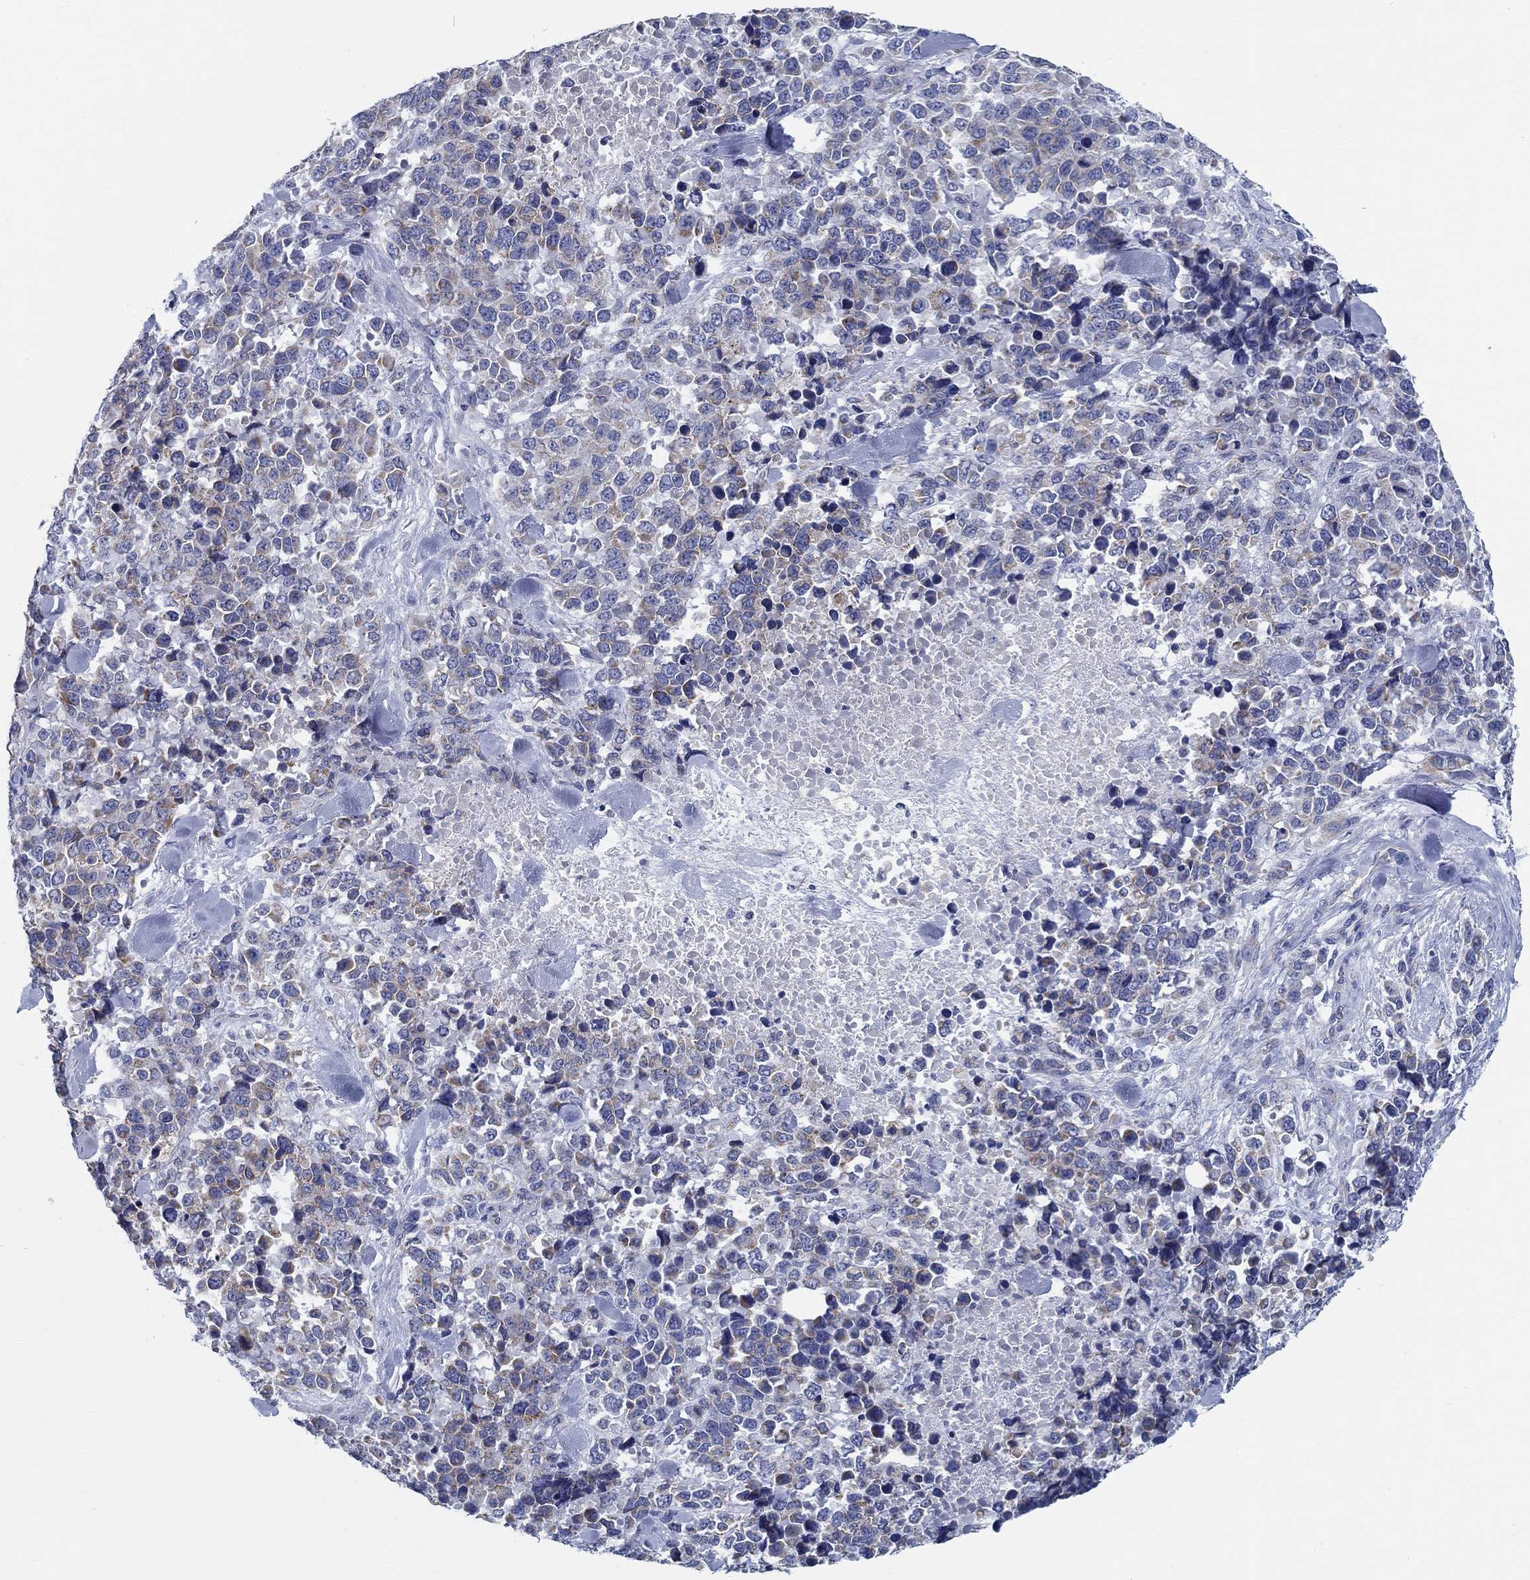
{"staining": {"intensity": "weak", "quantity": "25%-75%", "location": "cytoplasmic/membranous"}, "tissue": "melanoma", "cell_type": "Tumor cells", "image_type": "cancer", "snomed": [{"axis": "morphology", "description": "Malignant melanoma, Metastatic site"}, {"axis": "topography", "description": "Skin"}], "caption": "Immunohistochemical staining of human melanoma exhibits low levels of weak cytoplasmic/membranous protein positivity in approximately 25%-75% of tumor cells. (DAB = brown stain, brightfield microscopy at high magnification).", "gene": "MYBPC1", "patient": {"sex": "male", "age": 84}}